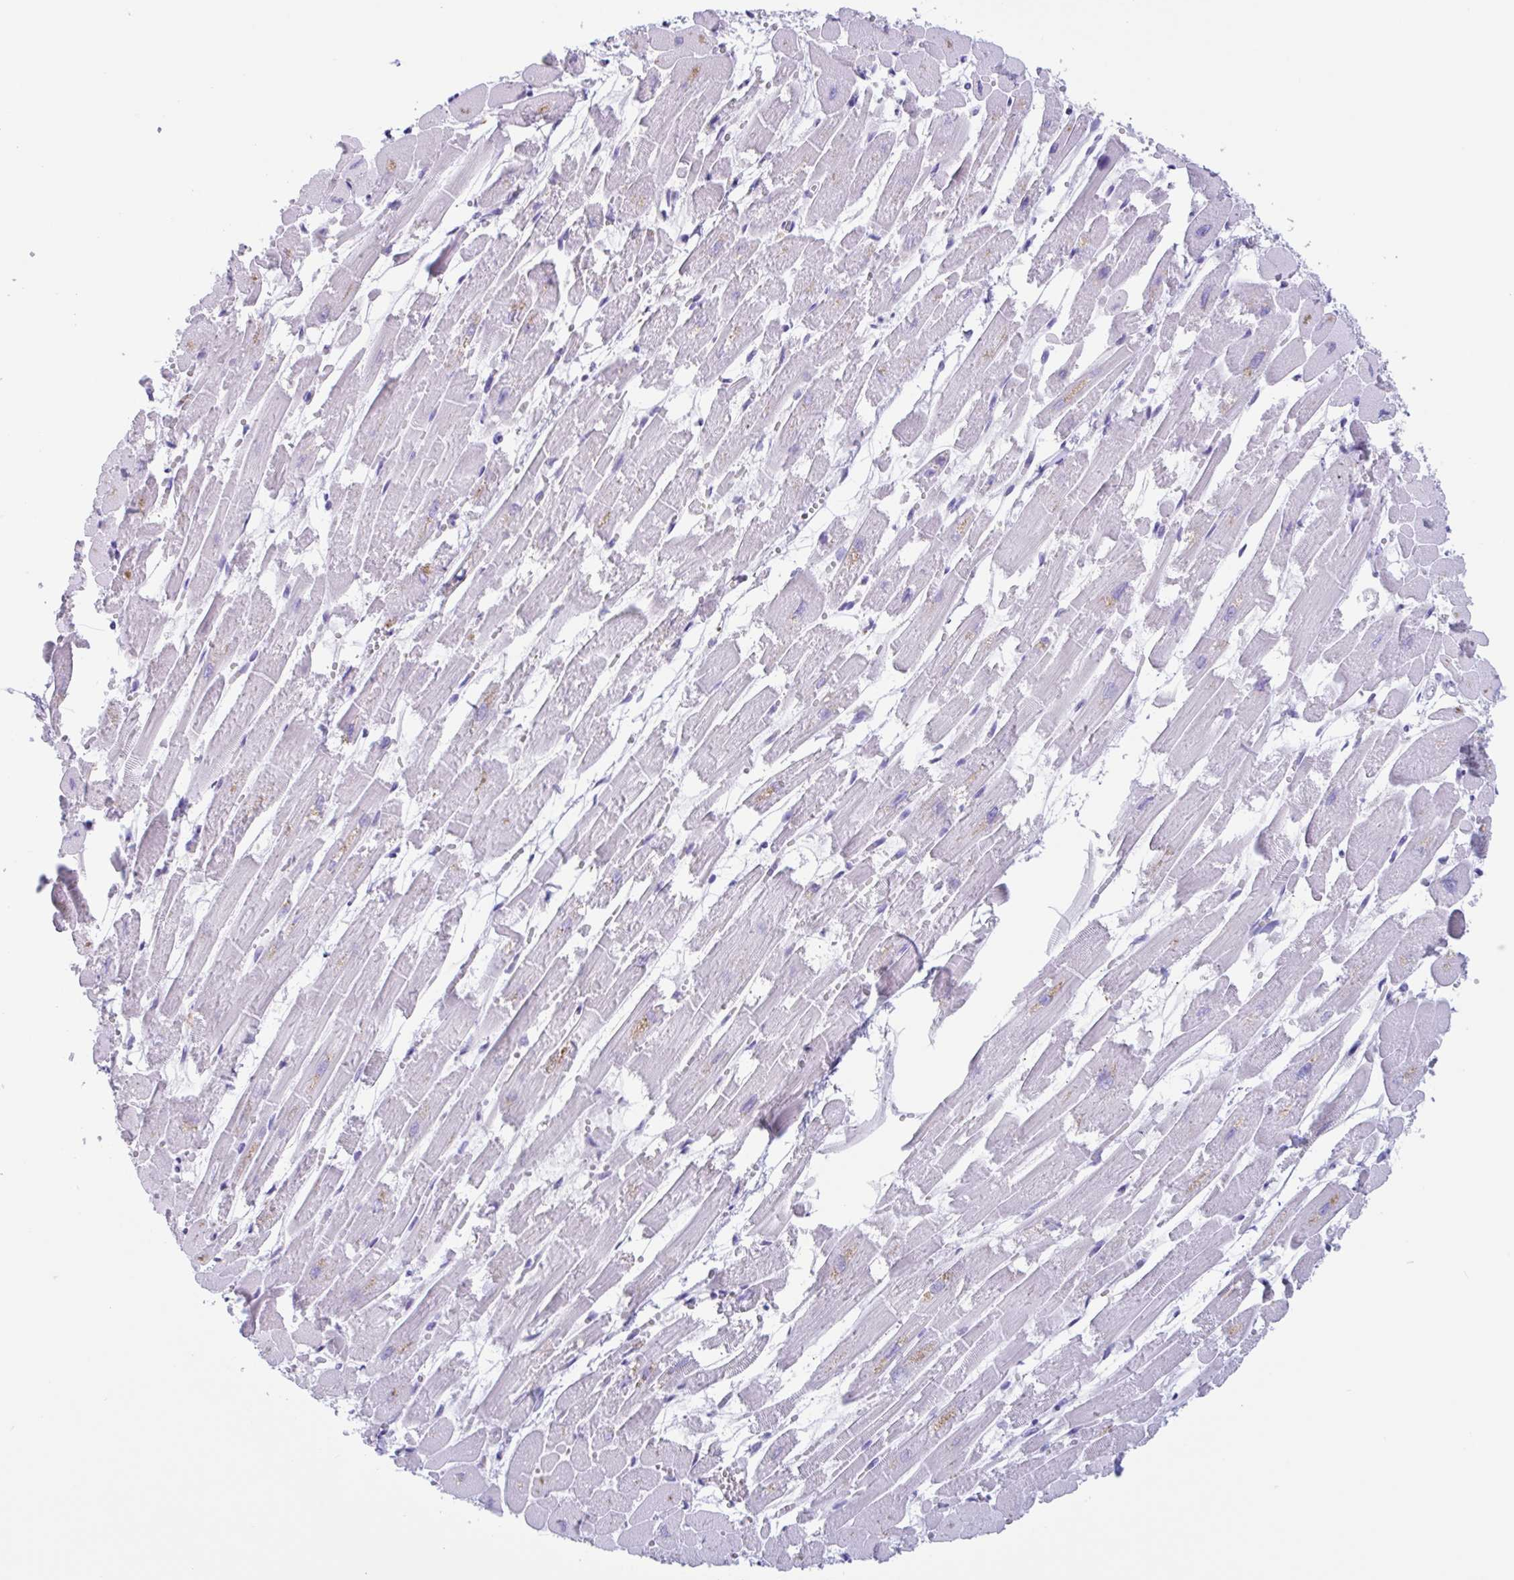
{"staining": {"intensity": "moderate", "quantity": "<25%", "location": "cytoplasmic/membranous"}, "tissue": "heart muscle", "cell_type": "Cardiomyocytes", "image_type": "normal", "snomed": [{"axis": "morphology", "description": "Normal tissue, NOS"}, {"axis": "topography", "description": "Heart"}], "caption": "Immunohistochemical staining of normal human heart muscle demonstrates moderate cytoplasmic/membranous protein positivity in about <25% of cardiomyocytes. (Stains: DAB (3,3'-diaminobenzidine) in brown, nuclei in blue, Microscopy: brightfield microscopy at high magnification).", "gene": "DTWD2", "patient": {"sex": "female", "age": 52}}